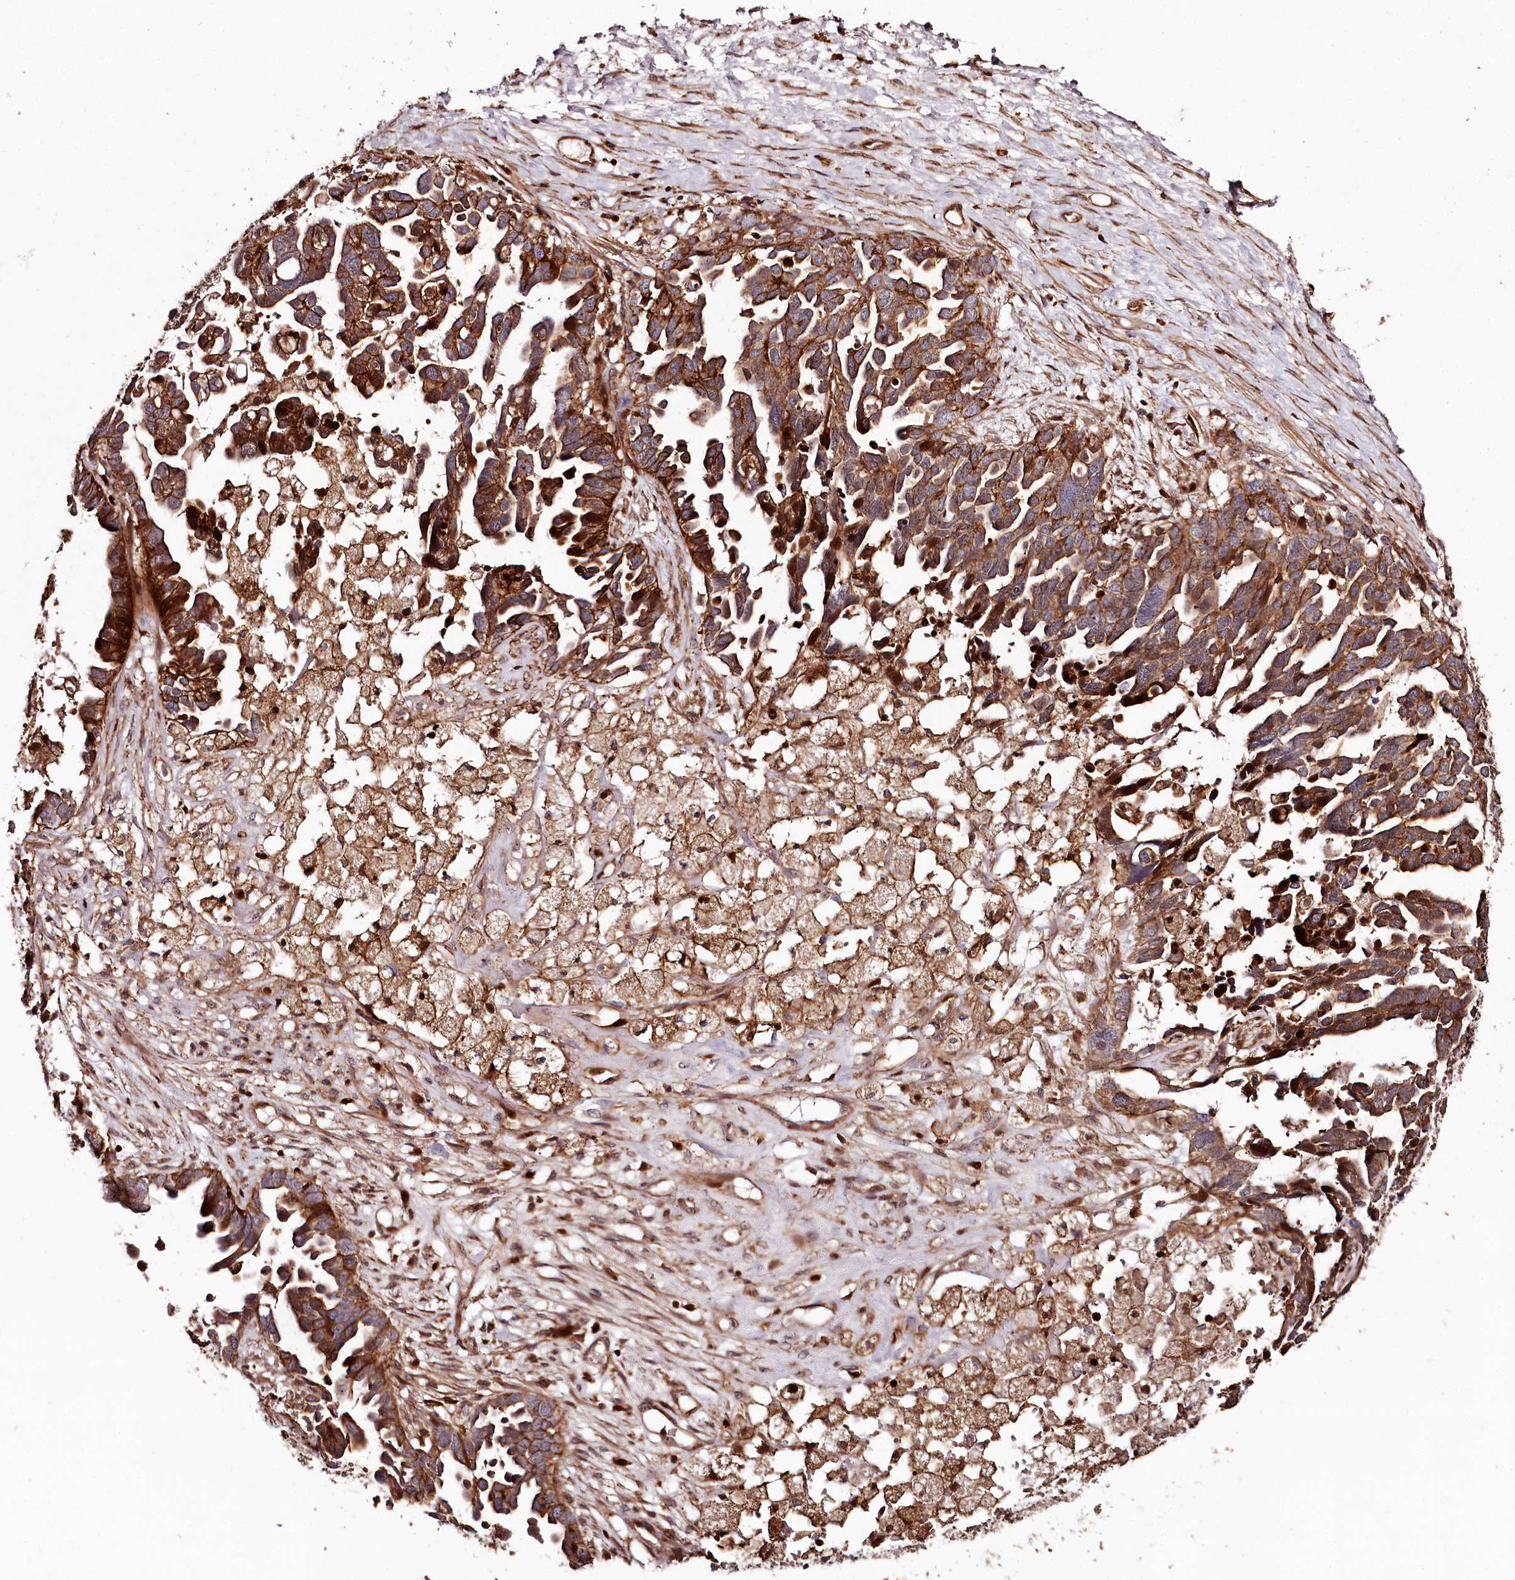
{"staining": {"intensity": "strong", "quantity": ">75%", "location": "cytoplasmic/membranous"}, "tissue": "ovarian cancer", "cell_type": "Tumor cells", "image_type": "cancer", "snomed": [{"axis": "morphology", "description": "Cystadenocarcinoma, serous, NOS"}, {"axis": "topography", "description": "Ovary"}], "caption": "Ovarian cancer tissue displays strong cytoplasmic/membranous staining in approximately >75% of tumor cells, visualized by immunohistochemistry.", "gene": "KIF14", "patient": {"sex": "female", "age": 54}}